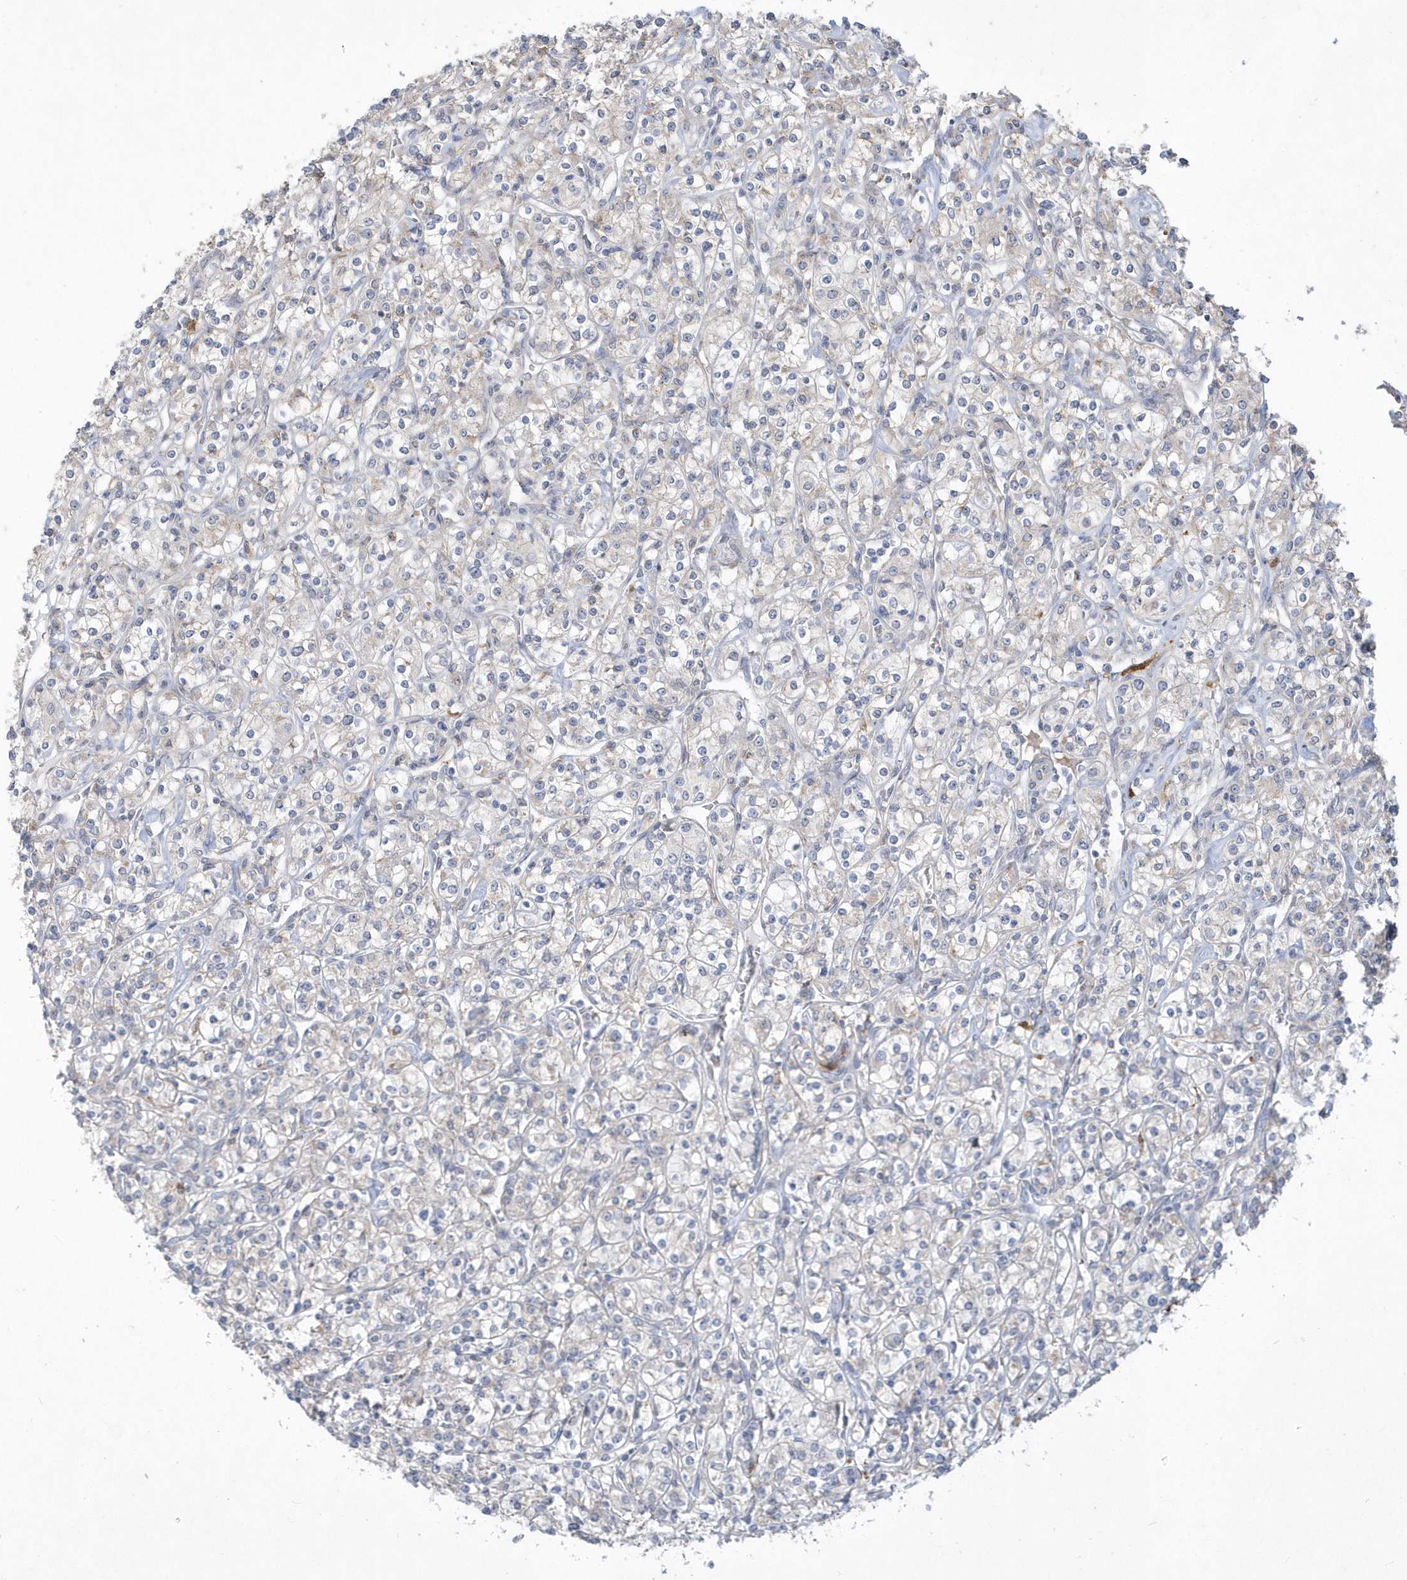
{"staining": {"intensity": "negative", "quantity": "none", "location": "none"}, "tissue": "renal cancer", "cell_type": "Tumor cells", "image_type": "cancer", "snomed": [{"axis": "morphology", "description": "Adenocarcinoma, NOS"}, {"axis": "topography", "description": "Kidney"}], "caption": "IHC histopathology image of neoplastic tissue: human renal cancer stained with DAB (3,3'-diaminobenzidine) displays no significant protein positivity in tumor cells.", "gene": "TSPEAR", "patient": {"sex": "male", "age": 77}}